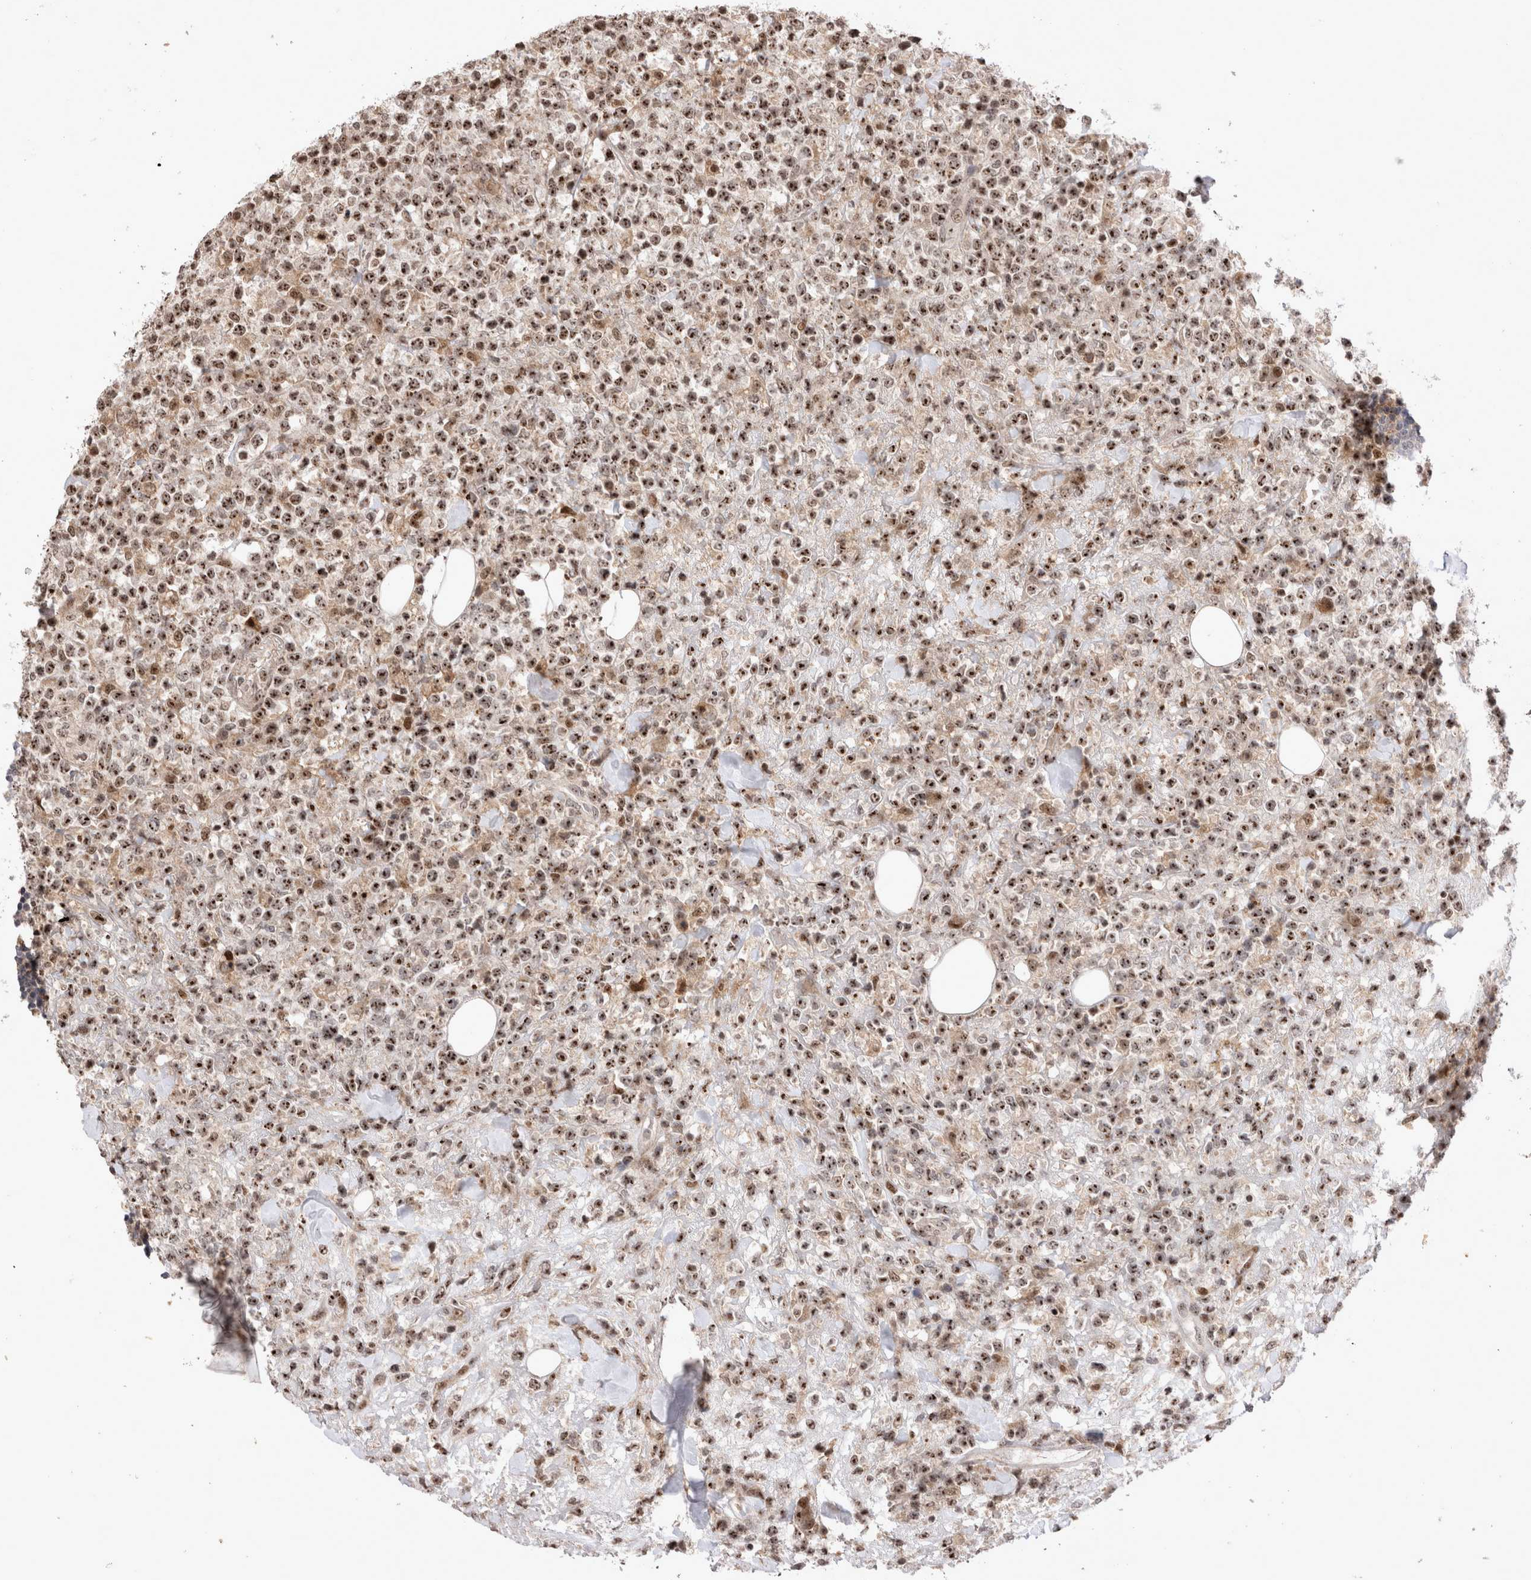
{"staining": {"intensity": "strong", "quantity": ">75%", "location": "nuclear"}, "tissue": "lymphoma", "cell_type": "Tumor cells", "image_type": "cancer", "snomed": [{"axis": "morphology", "description": "Malignant lymphoma, non-Hodgkin's type, High grade"}, {"axis": "topography", "description": "Colon"}], "caption": "Strong nuclear positivity for a protein is appreciated in about >75% of tumor cells of high-grade malignant lymphoma, non-Hodgkin's type using IHC.", "gene": "STK11", "patient": {"sex": "female", "age": 53}}